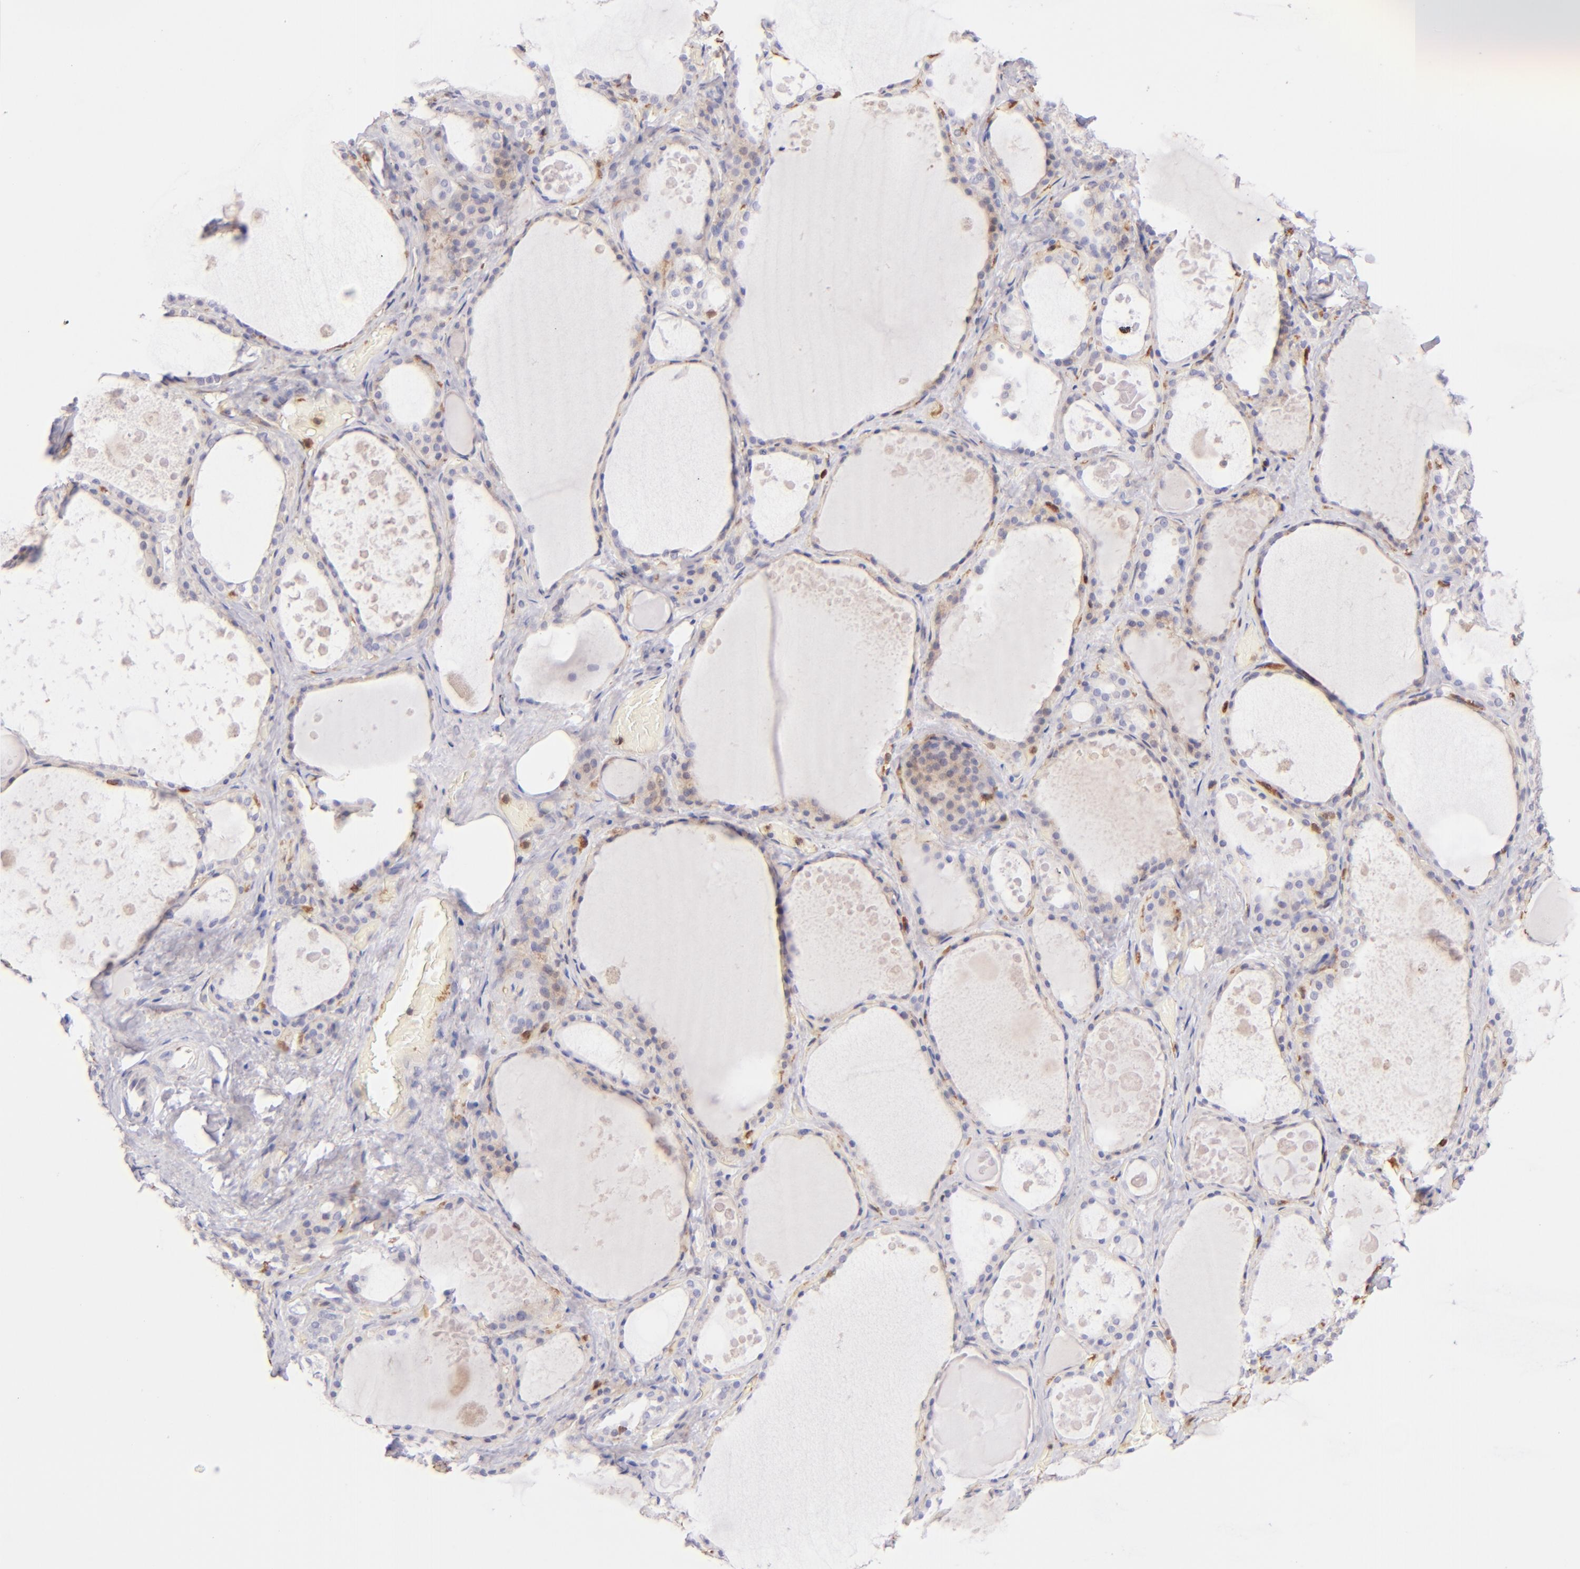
{"staining": {"intensity": "weak", "quantity": "<25%", "location": "cytoplasmic/membranous"}, "tissue": "thyroid gland", "cell_type": "Glandular cells", "image_type": "normal", "snomed": [{"axis": "morphology", "description": "Normal tissue, NOS"}, {"axis": "topography", "description": "Thyroid gland"}], "caption": "Photomicrograph shows no protein positivity in glandular cells of unremarkable thyroid gland.", "gene": "BTK", "patient": {"sex": "male", "age": 61}}